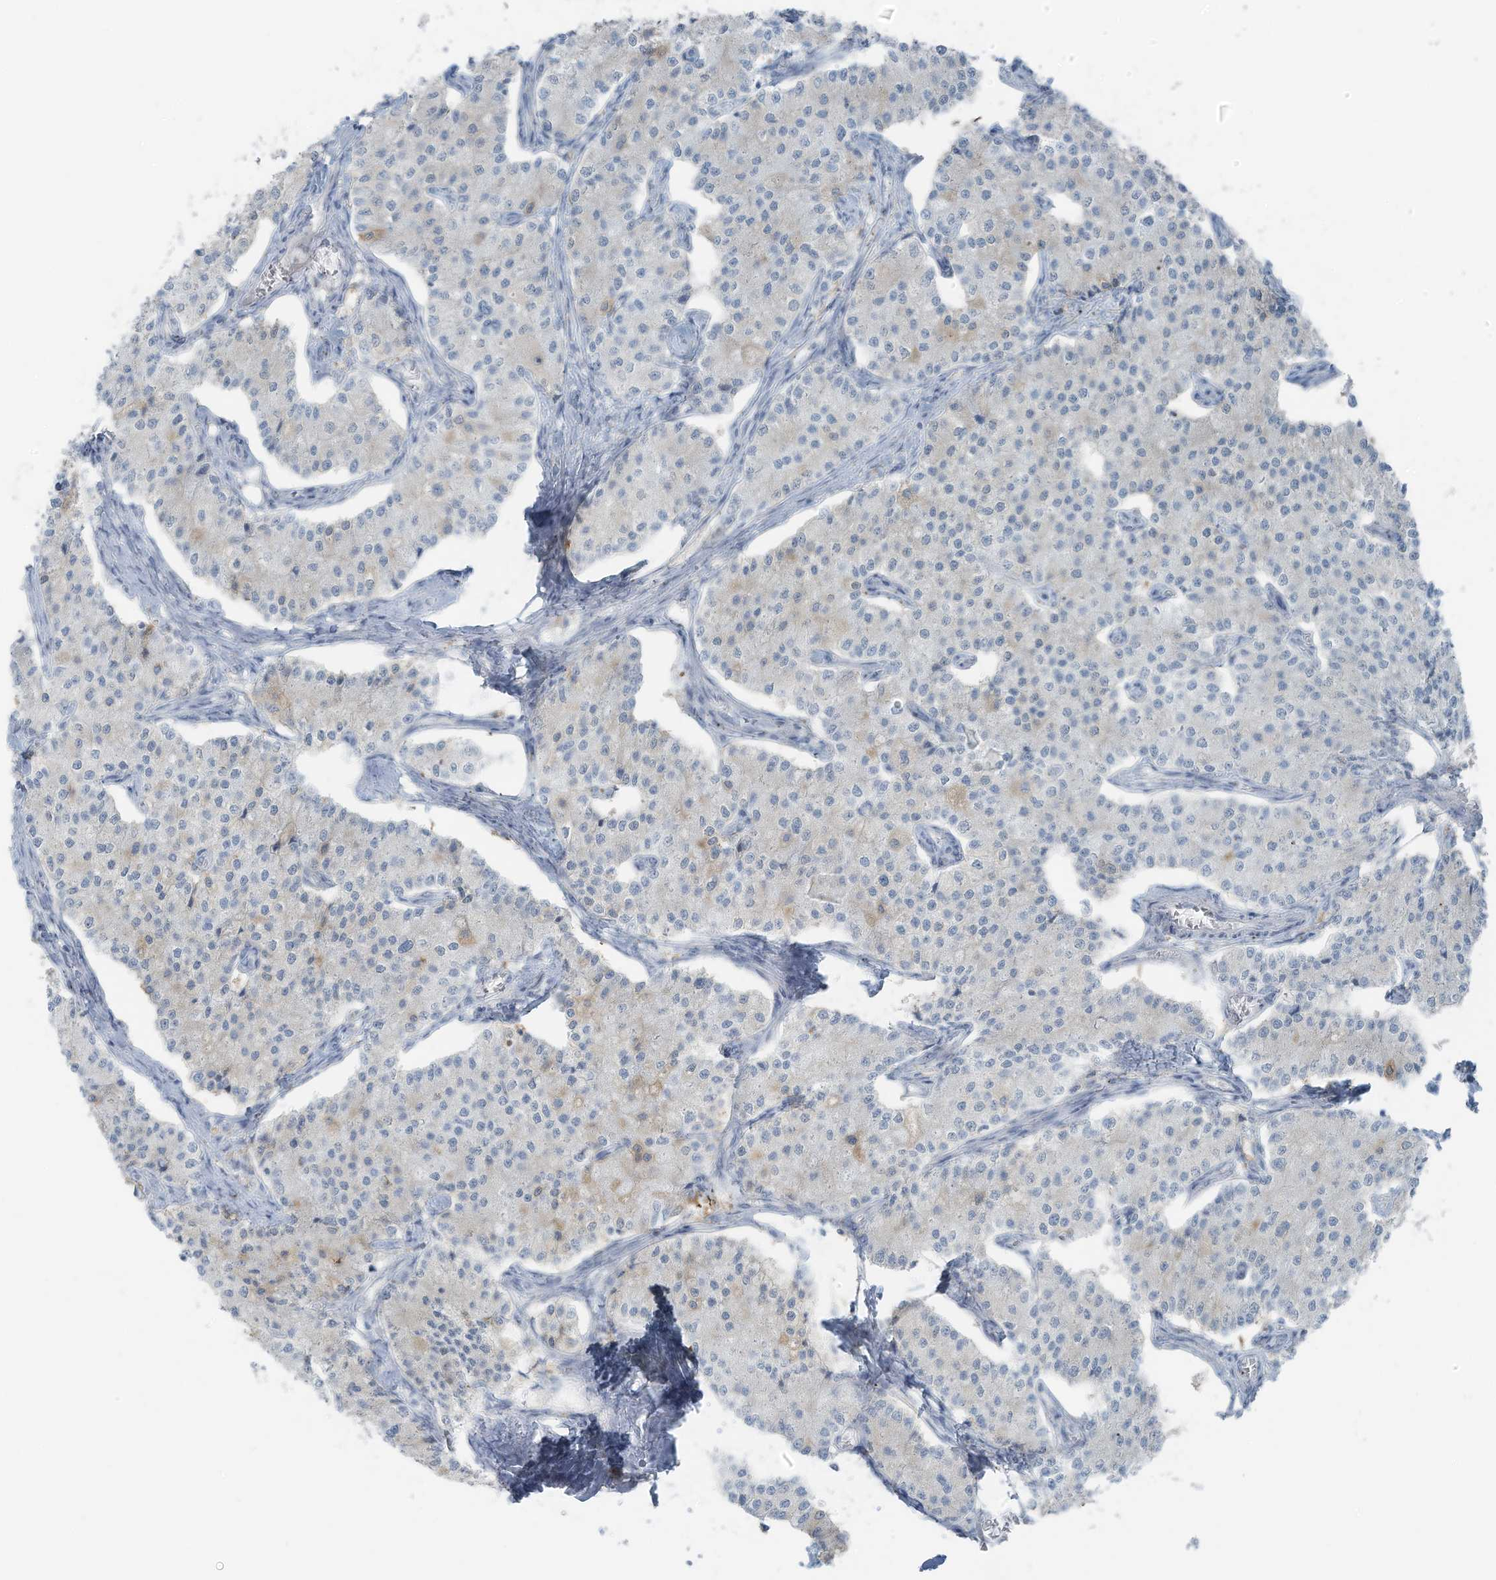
{"staining": {"intensity": "moderate", "quantity": "<25%", "location": "cytoplasmic/membranous"}, "tissue": "carcinoid", "cell_type": "Tumor cells", "image_type": "cancer", "snomed": [{"axis": "morphology", "description": "Carcinoid, malignant, NOS"}, {"axis": "topography", "description": "Colon"}], "caption": "Human carcinoid stained with a protein marker exhibits moderate staining in tumor cells.", "gene": "SLC25A43", "patient": {"sex": "female", "age": 52}}